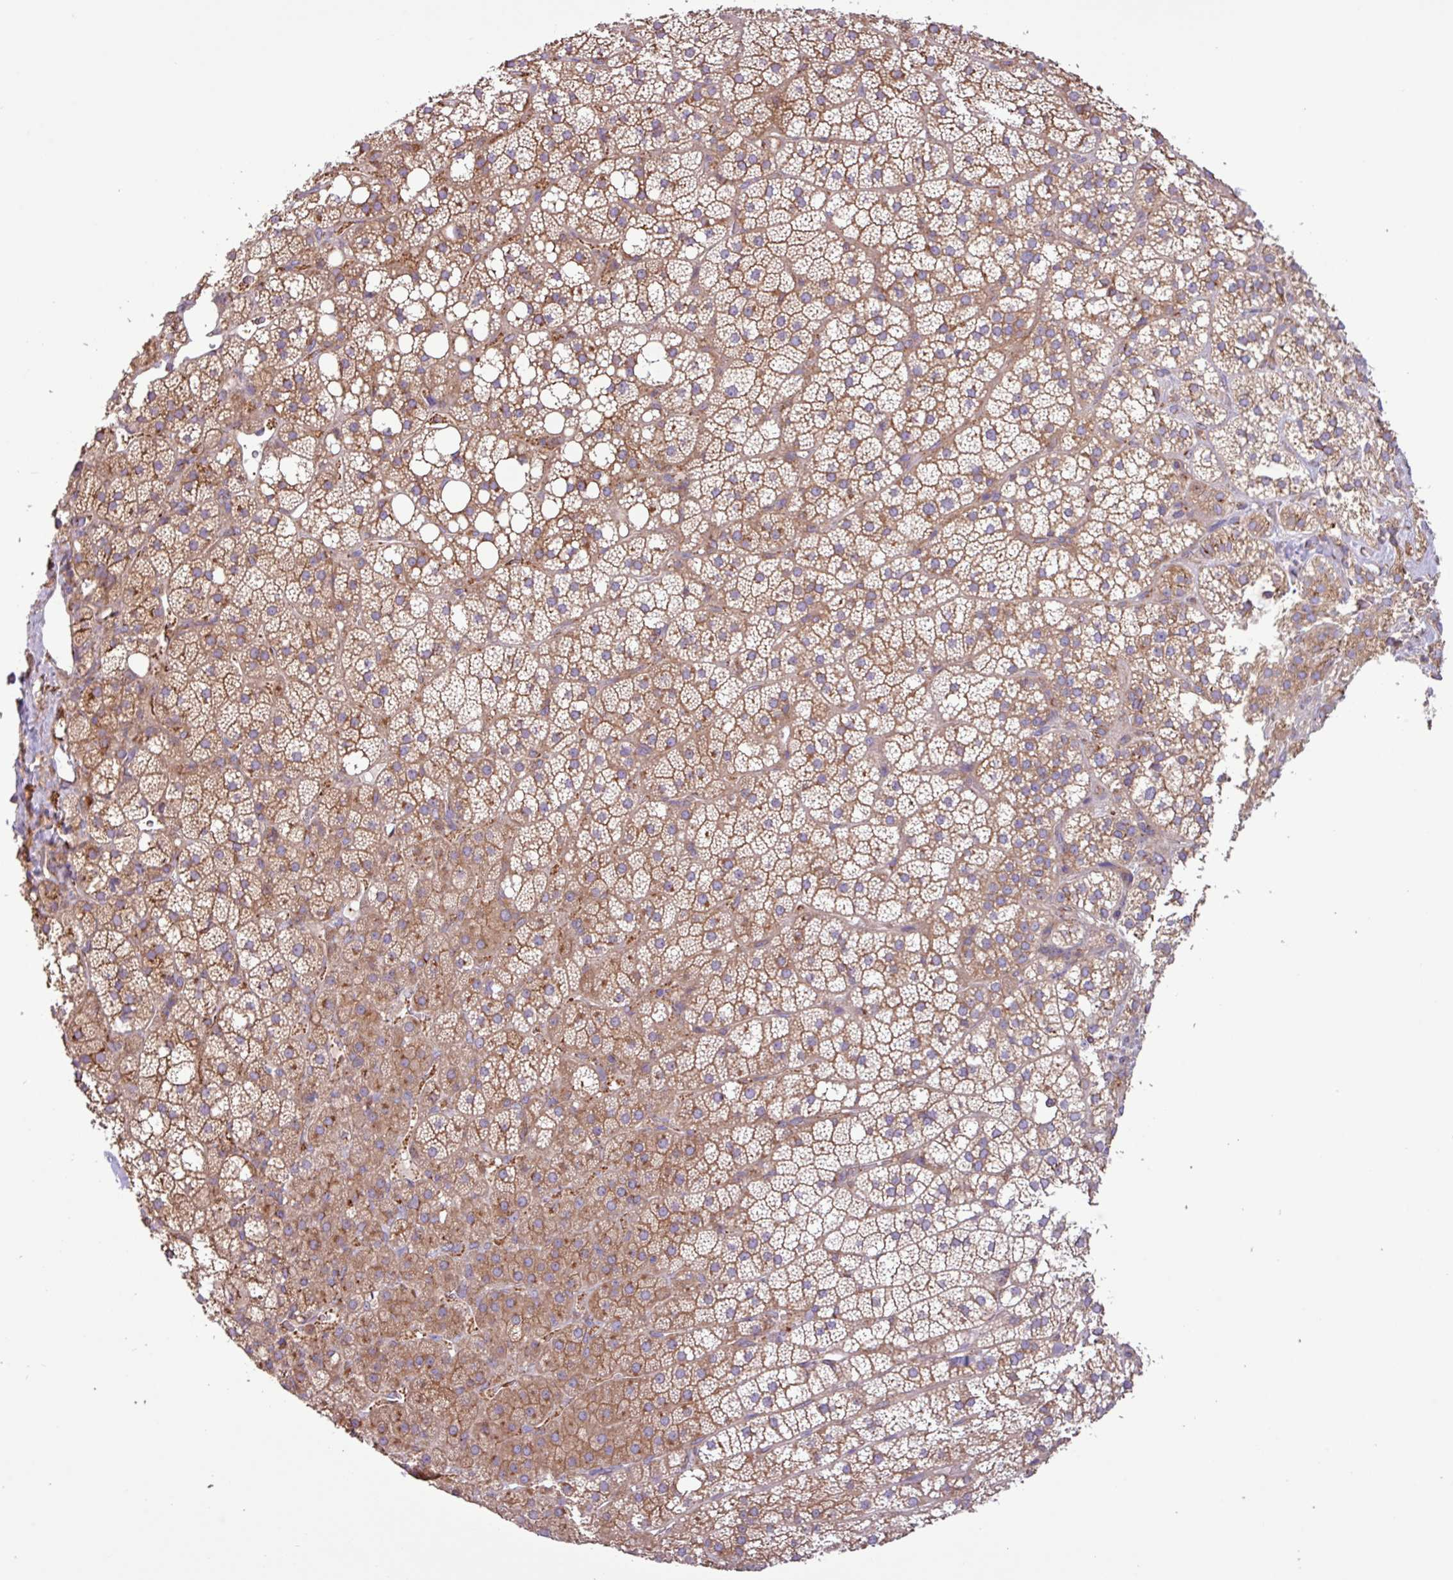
{"staining": {"intensity": "moderate", "quantity": "25%-75%", "location": "cytoplasmic/membranous"}, "tissue": "adrenal gland", "cell_type": "Glandular cells", "image_type": "normal", "snomed": [{"axis": "morphology", "description": "Normal tissue, NOS"}, {"axis": "topography", "description": "Adrenal gland"}], "caption": "Immunohistochemical staining of benign human adrenal gland reveals 25%-75% levels of moderate cytoplasmic/membranous protein positivity in about 25%-75% of glandular cells.", "gene": "RAB19", "patient": {"sex": "male", "age": 53}}